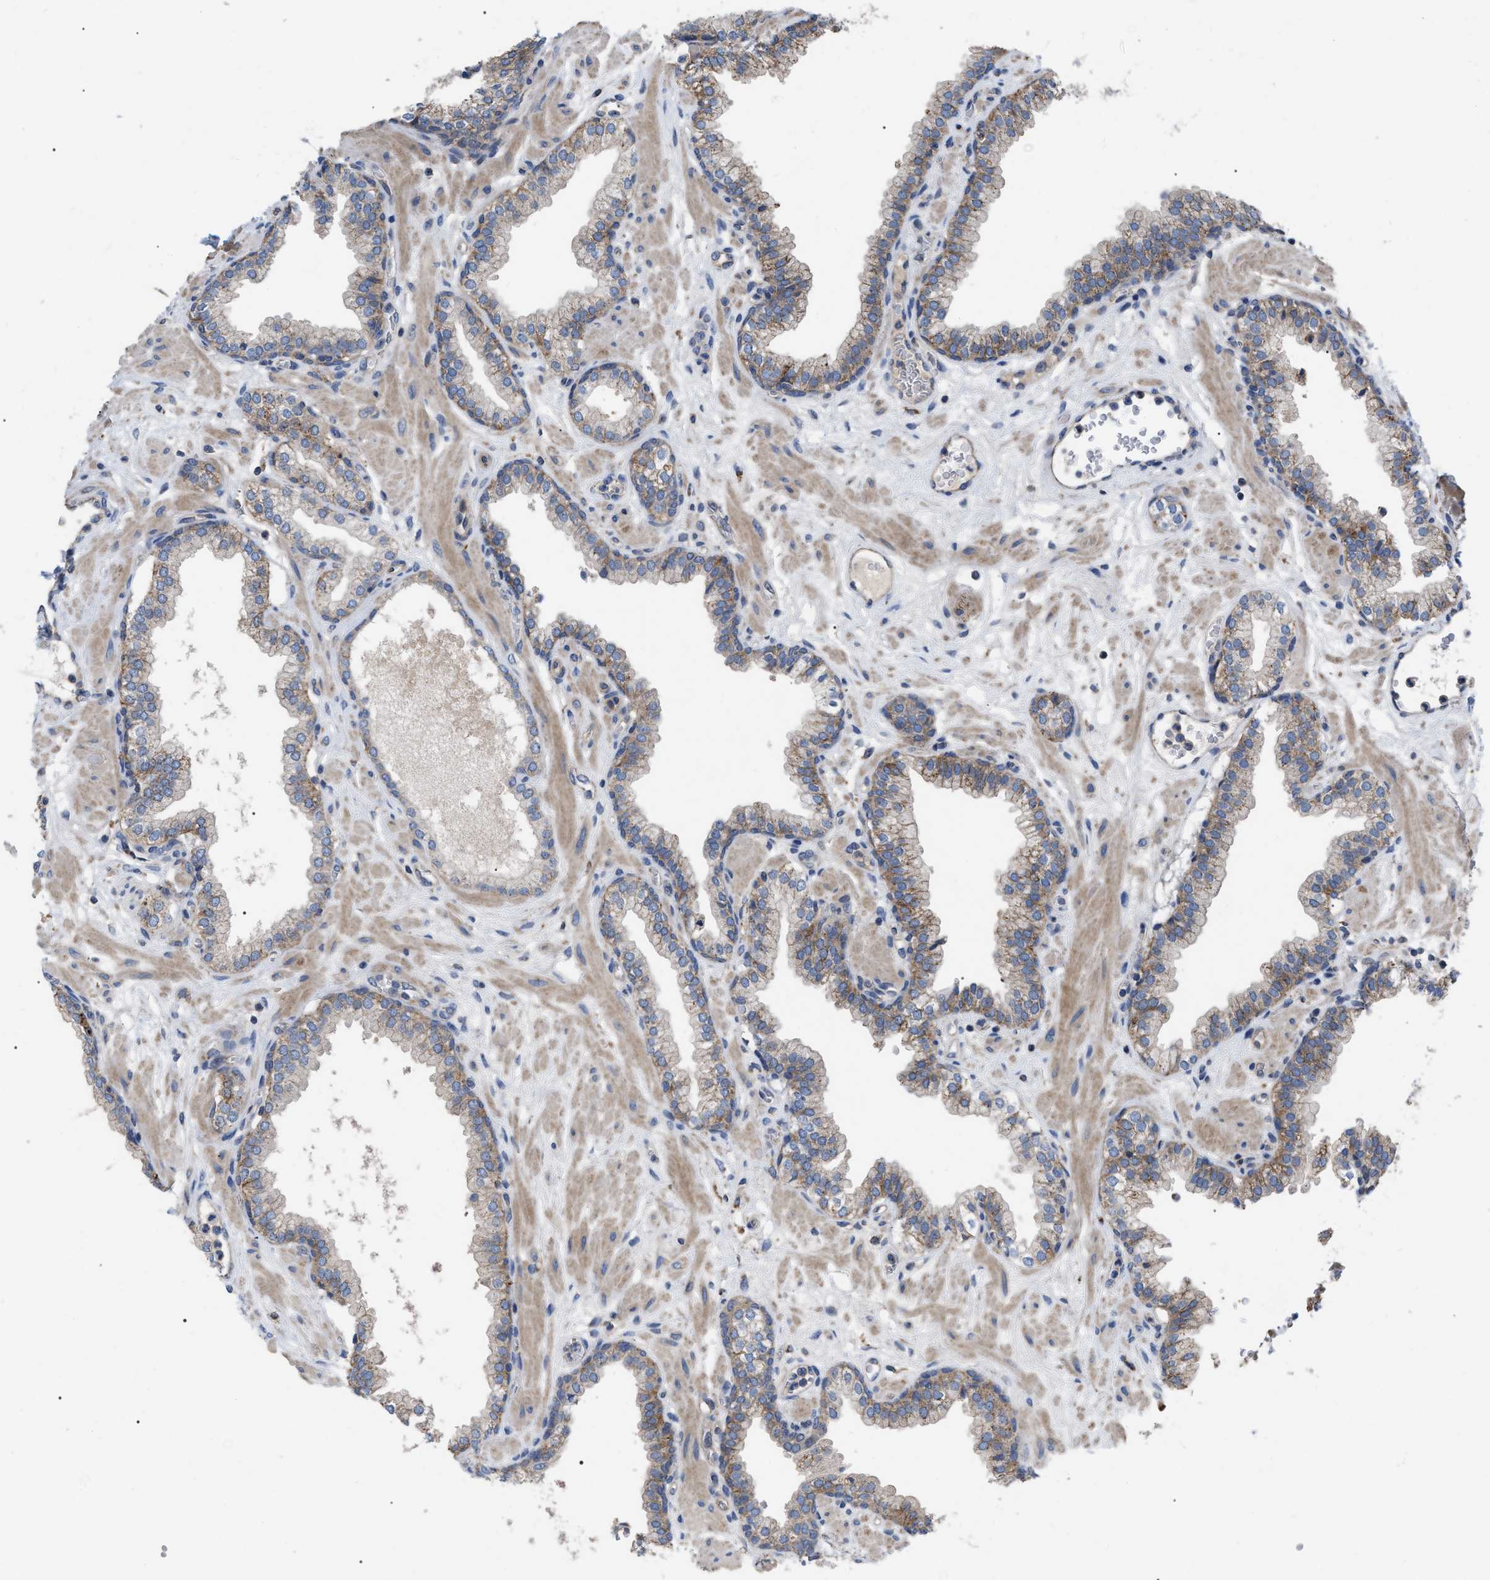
{"staining": {"intensity": "weak", "quantity": "25%-75%", "location": "cytoplasmic/membranous"}, "tissue": "prostate", "cell_type": "Glandular cells", "image_type": "normal", "snomed": [{"axis": "morphology", "description": "Normal tissue, NOS"}, {"axis": "morphology", "description": "Urothelial carcinoma, Low grade"}, {"axis": "topography", "description": "Urinary bladder"}, {"axis": "topography", "description": "Prostate"}], "caption": "Weak cytoplasmic/membranous positivity is identified in approximately 25%-75% of glandular cells in normal prostate. The staining was performed using DAB to visualize the protein expression in brown, while the nuclei were stained in blue with hematoxylin (Magnification: 20x).", "gene": "FAM171A2", "patient": {"sex": "male", "age": 60}}